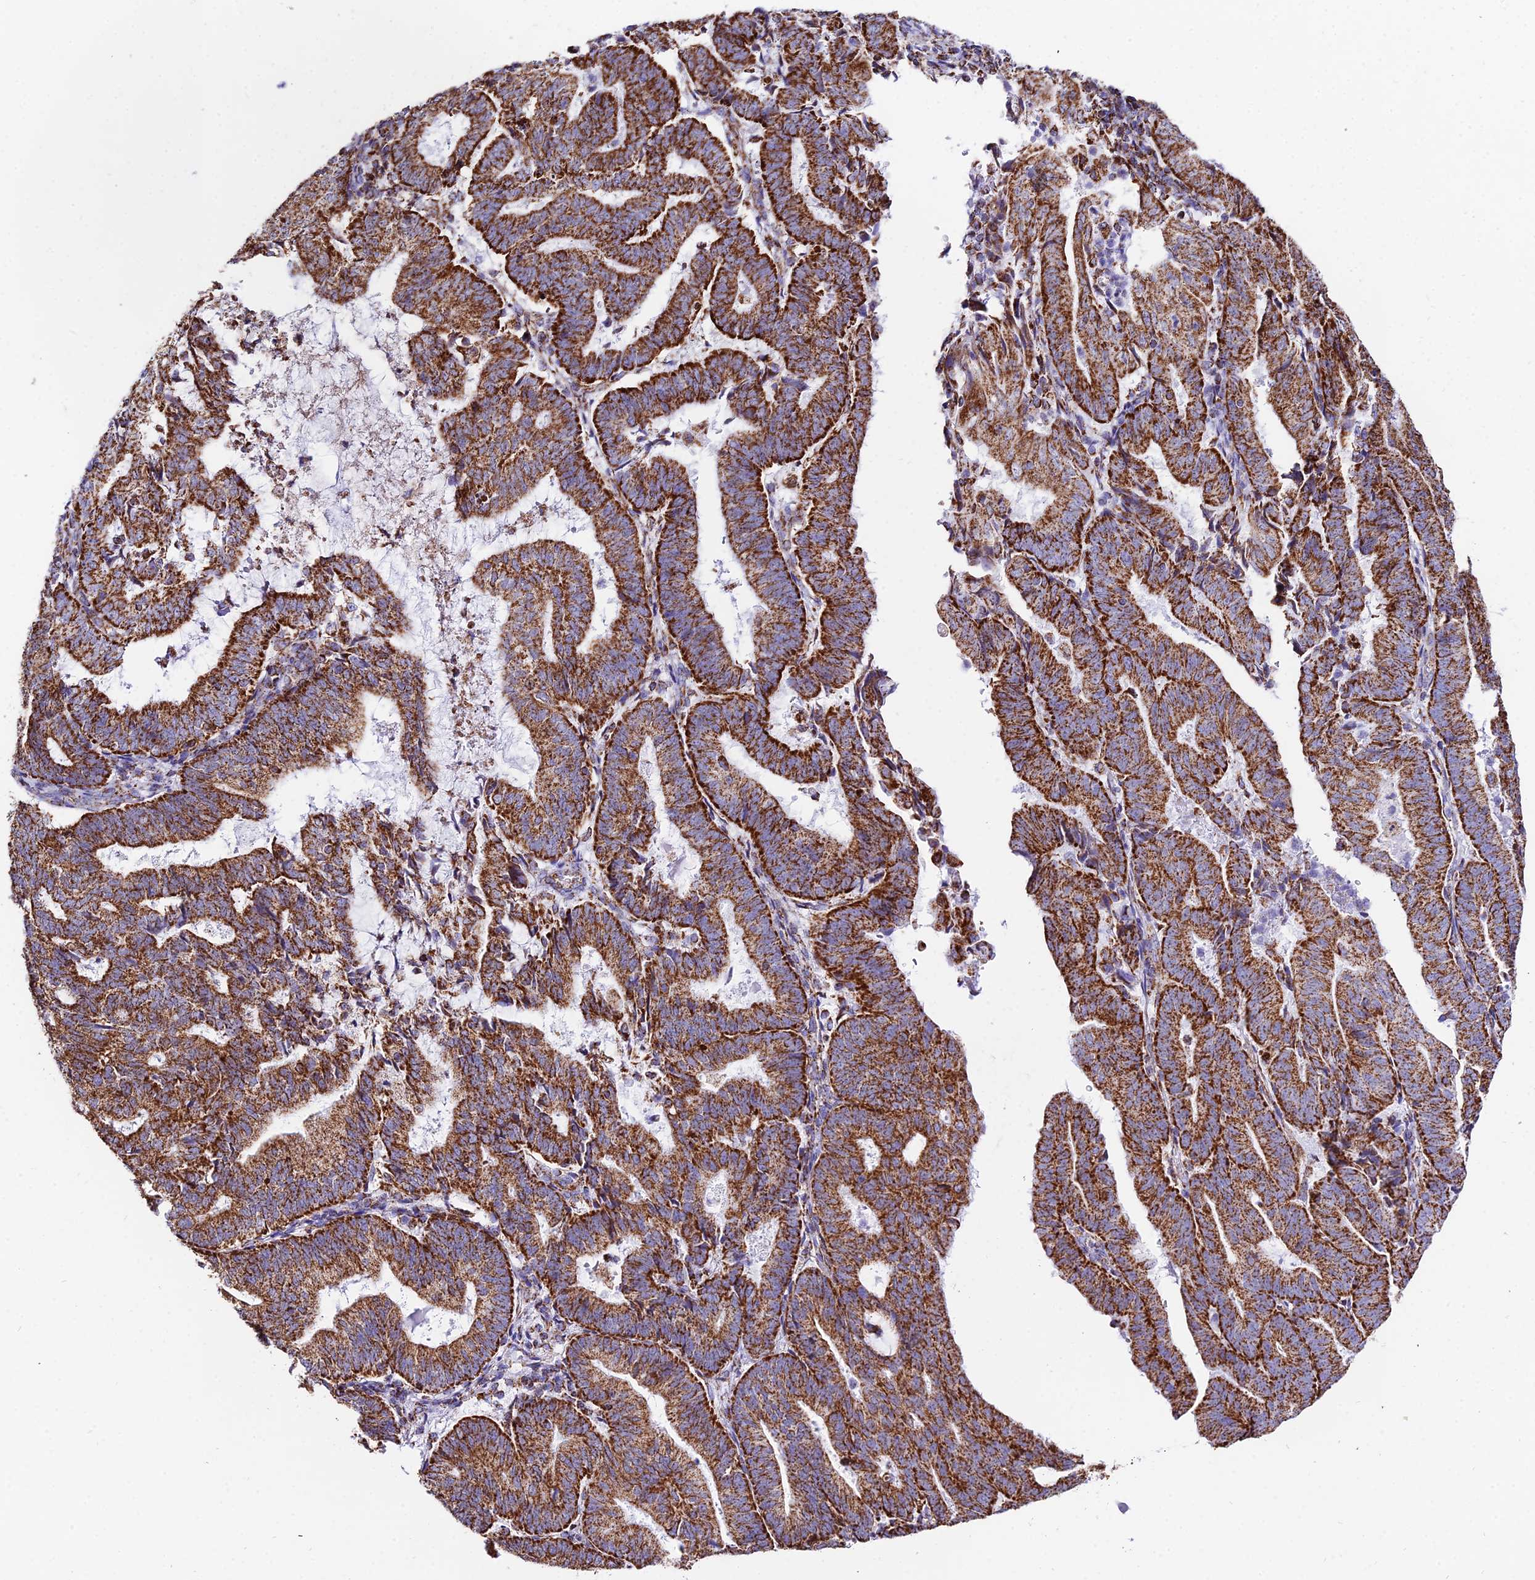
{"staining": {"intensity": "strong", "quantity": ">75%", "location": "cytoplasmic/membranous"}, "tissue": "endometrial cancer", "cell_type": "Tumor cells", "image_type": "cancer", "snomed": [{"axis": "morphology", "description": "Adenocarcinoma, NOS"}, {"axis": "topography", "description": "Endometrium"}], "caption": "Endometrial cancer stained with DAB immunohistochemistry (IHC) exhibits high levels of strong cytoplasmic/membranous staining in approximately >75% of tumor cells.", "gene": "ATP5PD", "patient": {"sex": "female", "age": 70}}